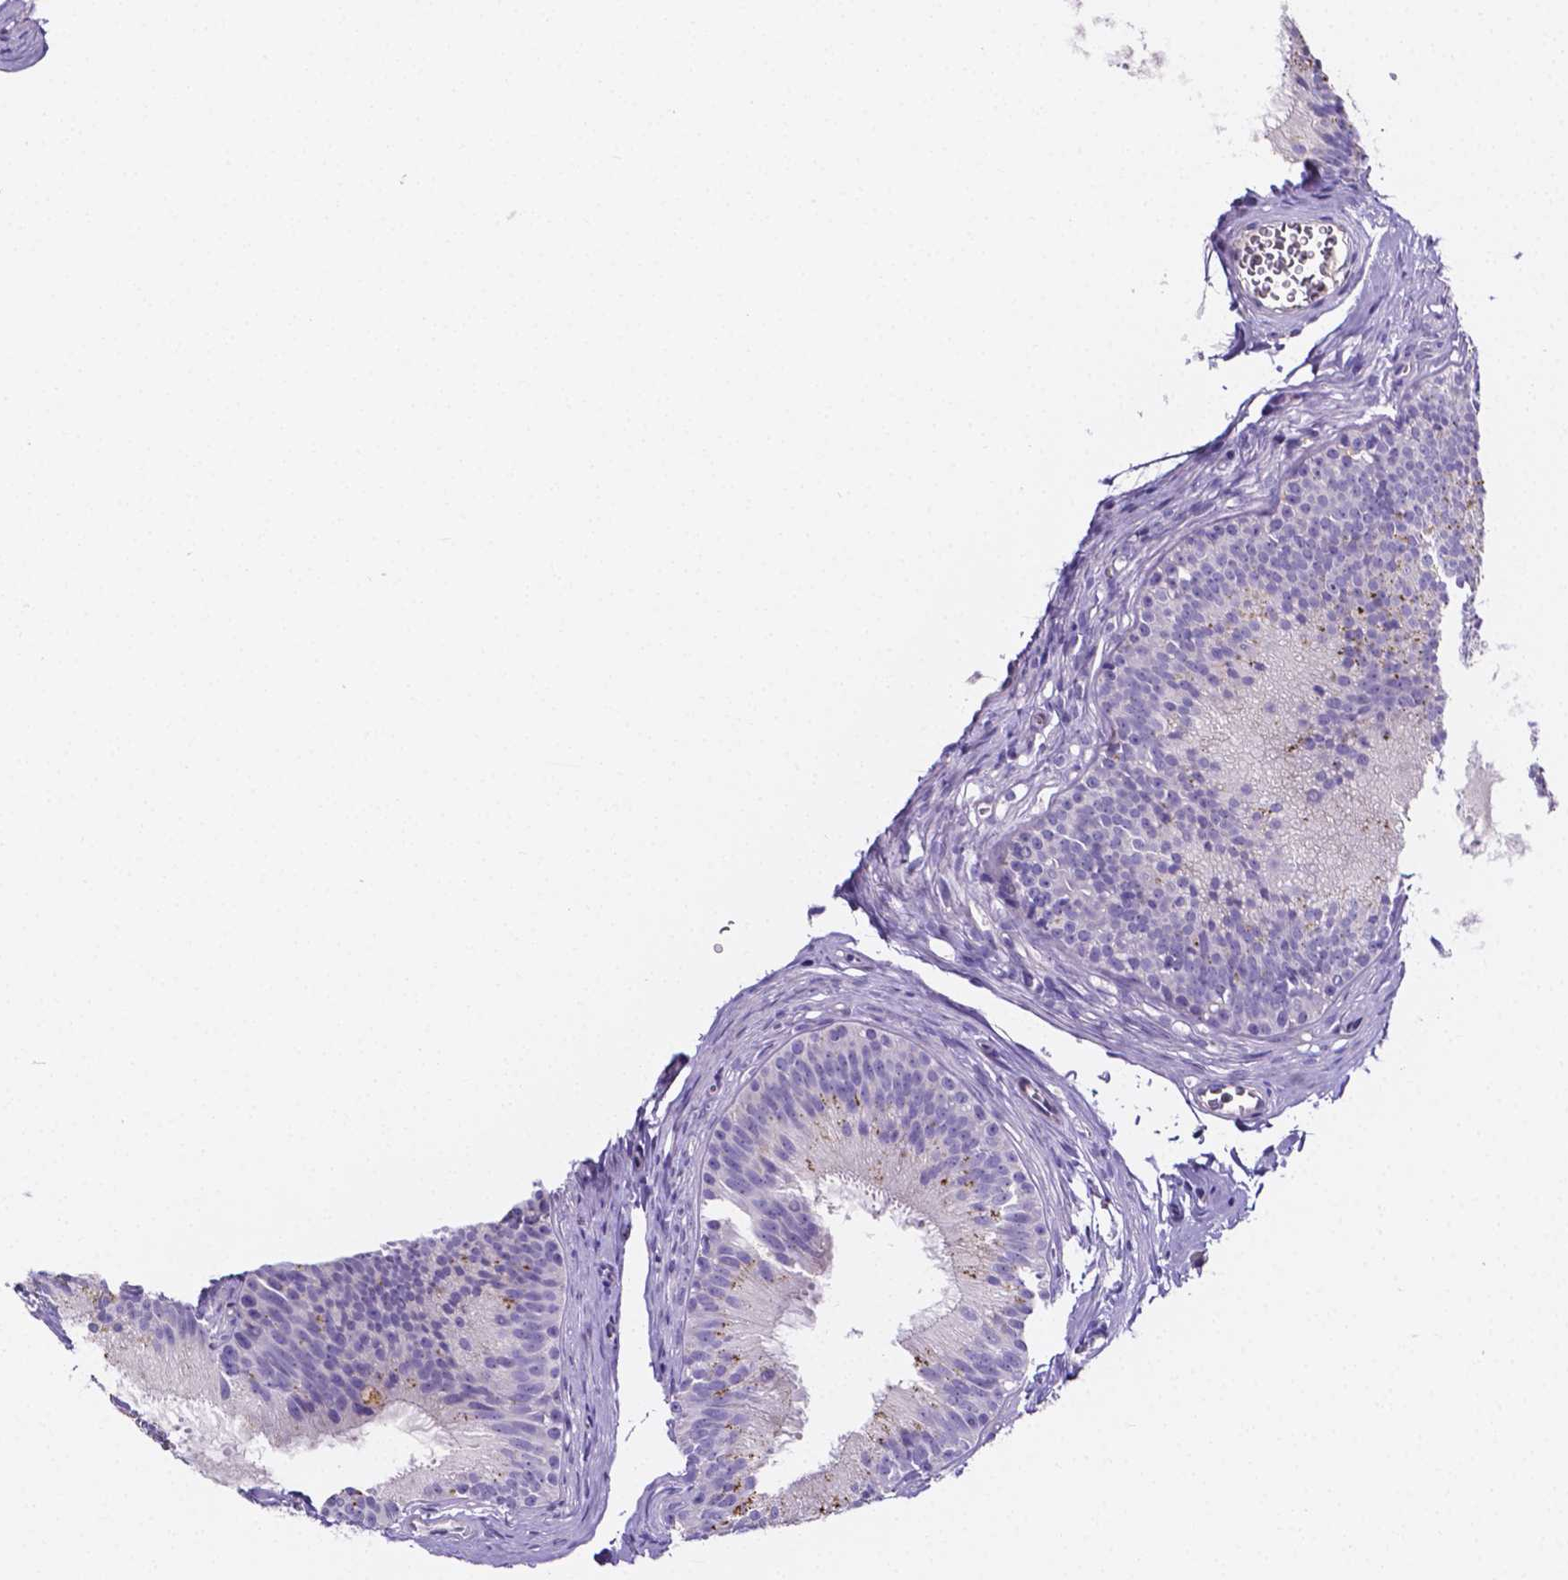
{"staining": {"intensity": "moderate", "quantity": "<25%", "location": "cytoplasmic/membranous"}, "tissue": "epididymis", "cell_type": "Glandular cells", "image_type": "normal", "snomed": [{"axis": "morphology", "description": "Normal tissue, NOS"}, {"axis": "topography", "description": "Epididymis"}], "caption": "Epididymis stained with DAB IHC exhibits low levels of moderate cytoplasmic/membranous expression in approximately <25% of glandular cells. Nuclei are stained in blue.", "gene": "NRGN", "patient": {"sex": "male", "age": 24}}